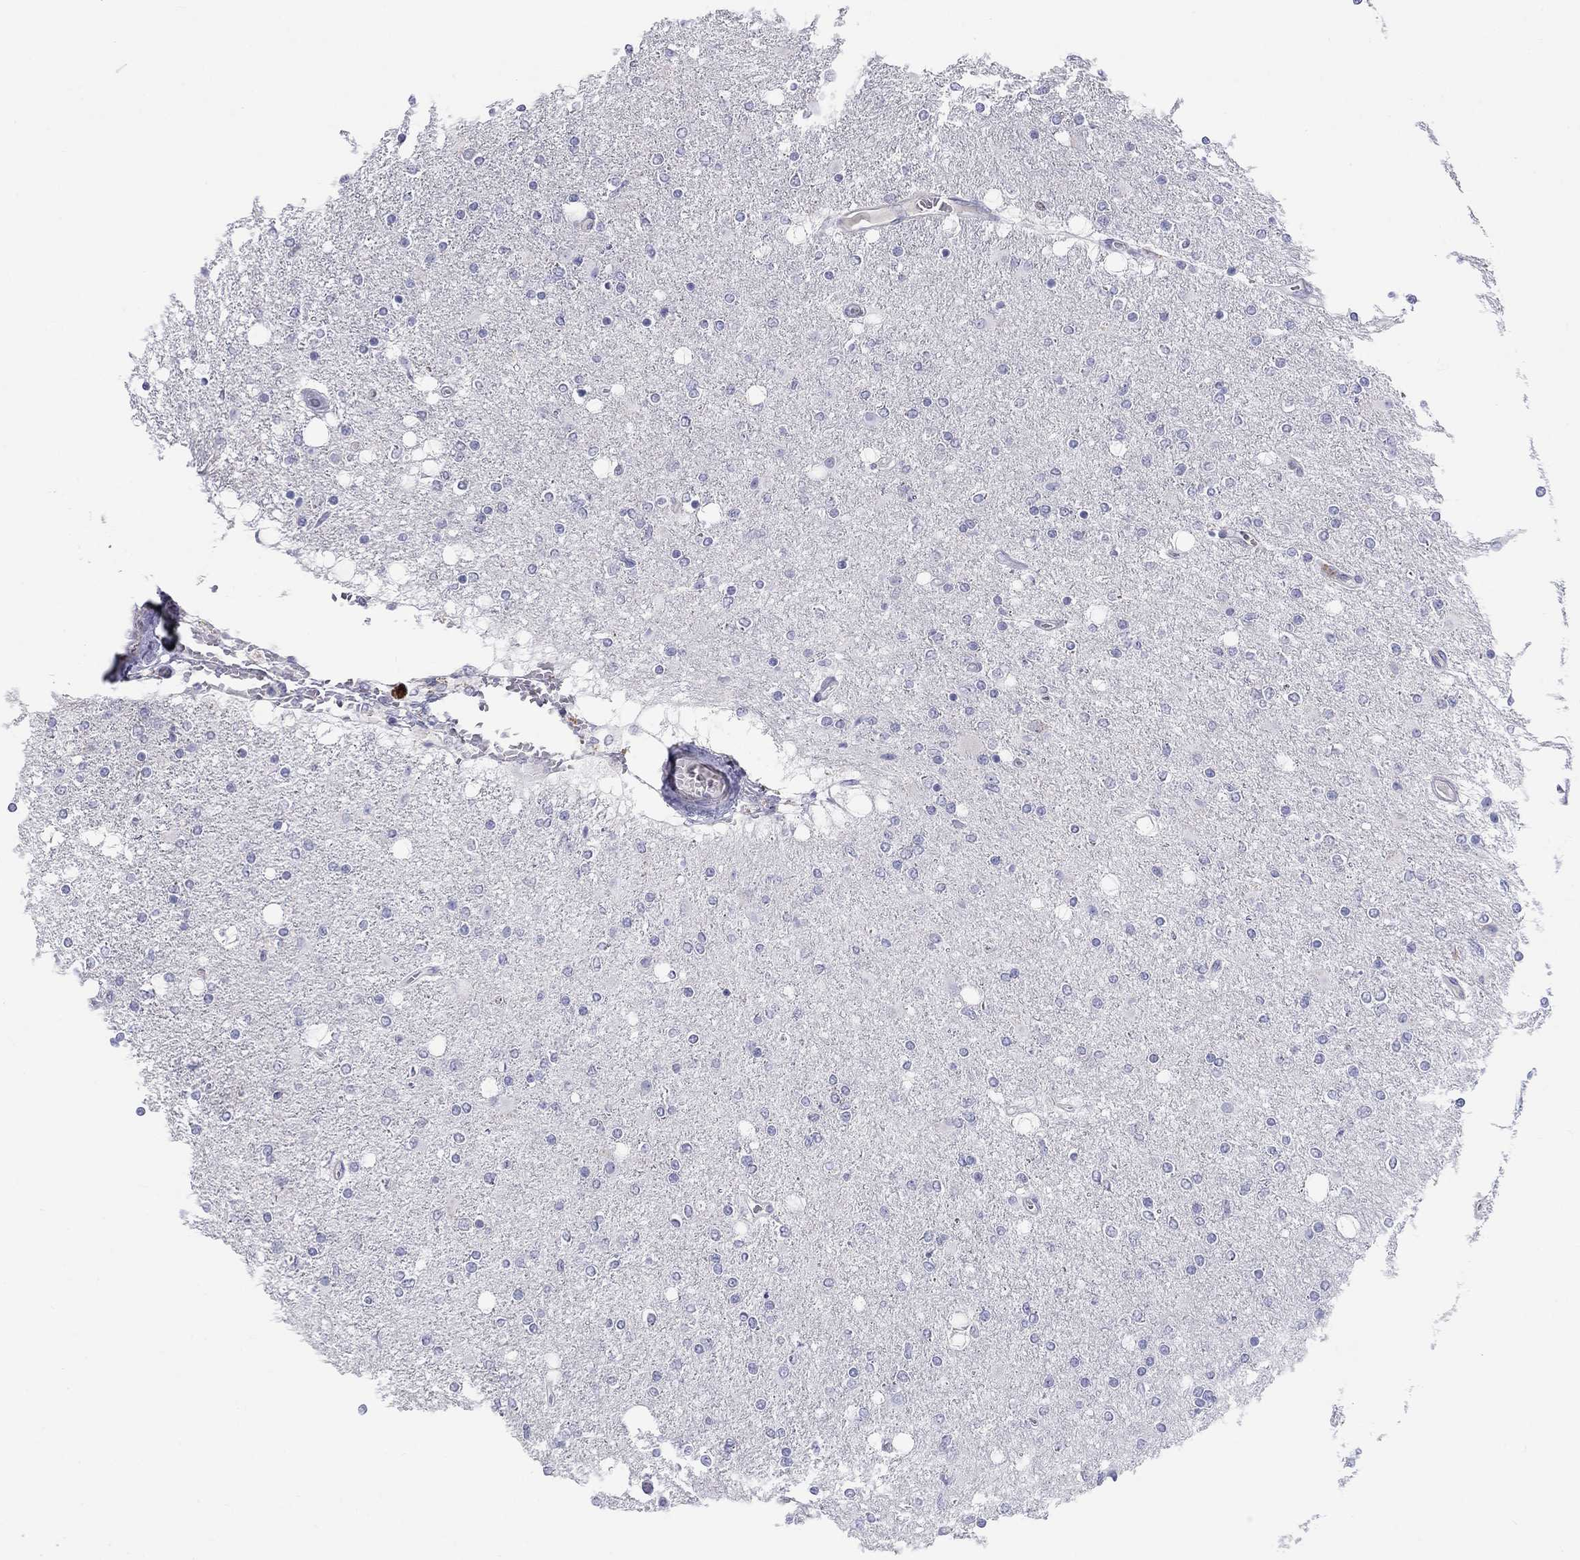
{"staining": {"intensity": "negative", "quantity": "none", "location": "none"}, "tissue": "glioma", "cell_type": "Tumor cells", "image_type": "cancer", "snomed": [{"axis": "morphology", "description": "Glioma, malignant, High grade"}, {"axis": "topography", "description": "Cerebral cortex"}], "caption": "Immunohistochemistry (IHC) photomicrograph of neoplastic tissue: high-grade glioma (malignant) stained with DAB reveals no significant protein expression in tumor cells. (DAB (3,3'-diaminobenzidine) IHC with hematoxylin counter stain).", "gene": "CACNA1A", "patient": {"sex": "male", "age": 70}}